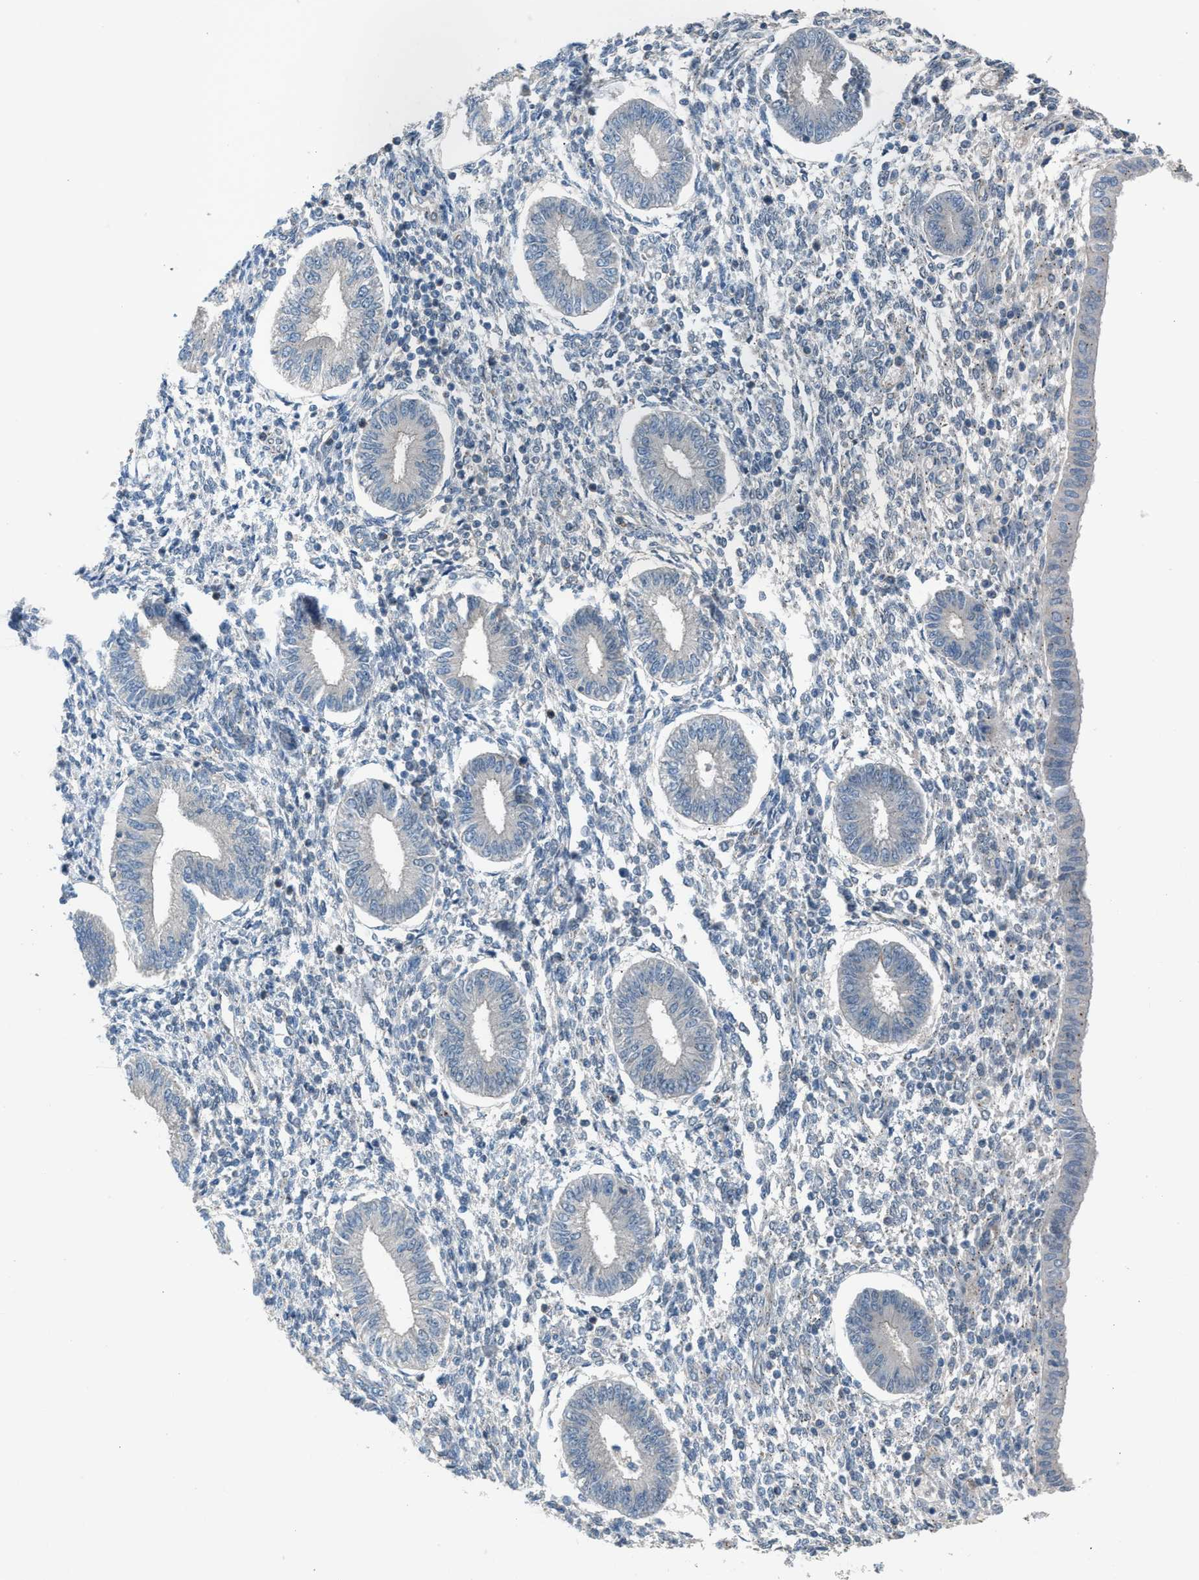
{"staining": {"intensity": "weak", "quantity": "<25%", "location": "cytoplasmic/membranous"}, "tissue": "endometrium", "cell_type": "Cells in endometrial stroma", "image_type": "normal", "snomed": [{"axis": "morphology", "description": "Normal tissue, NOS"}, {"axis": "topography", "description": "Endometrium"}], "caption": "Image shows no protein staining in cells in endometrial stroma of normal endometrium. (Immunohistochemistry (ihc), brightfield microscopy, high magnification).", "gene": "CRTC1", "patient": {"sex": "female", "age": 50}}